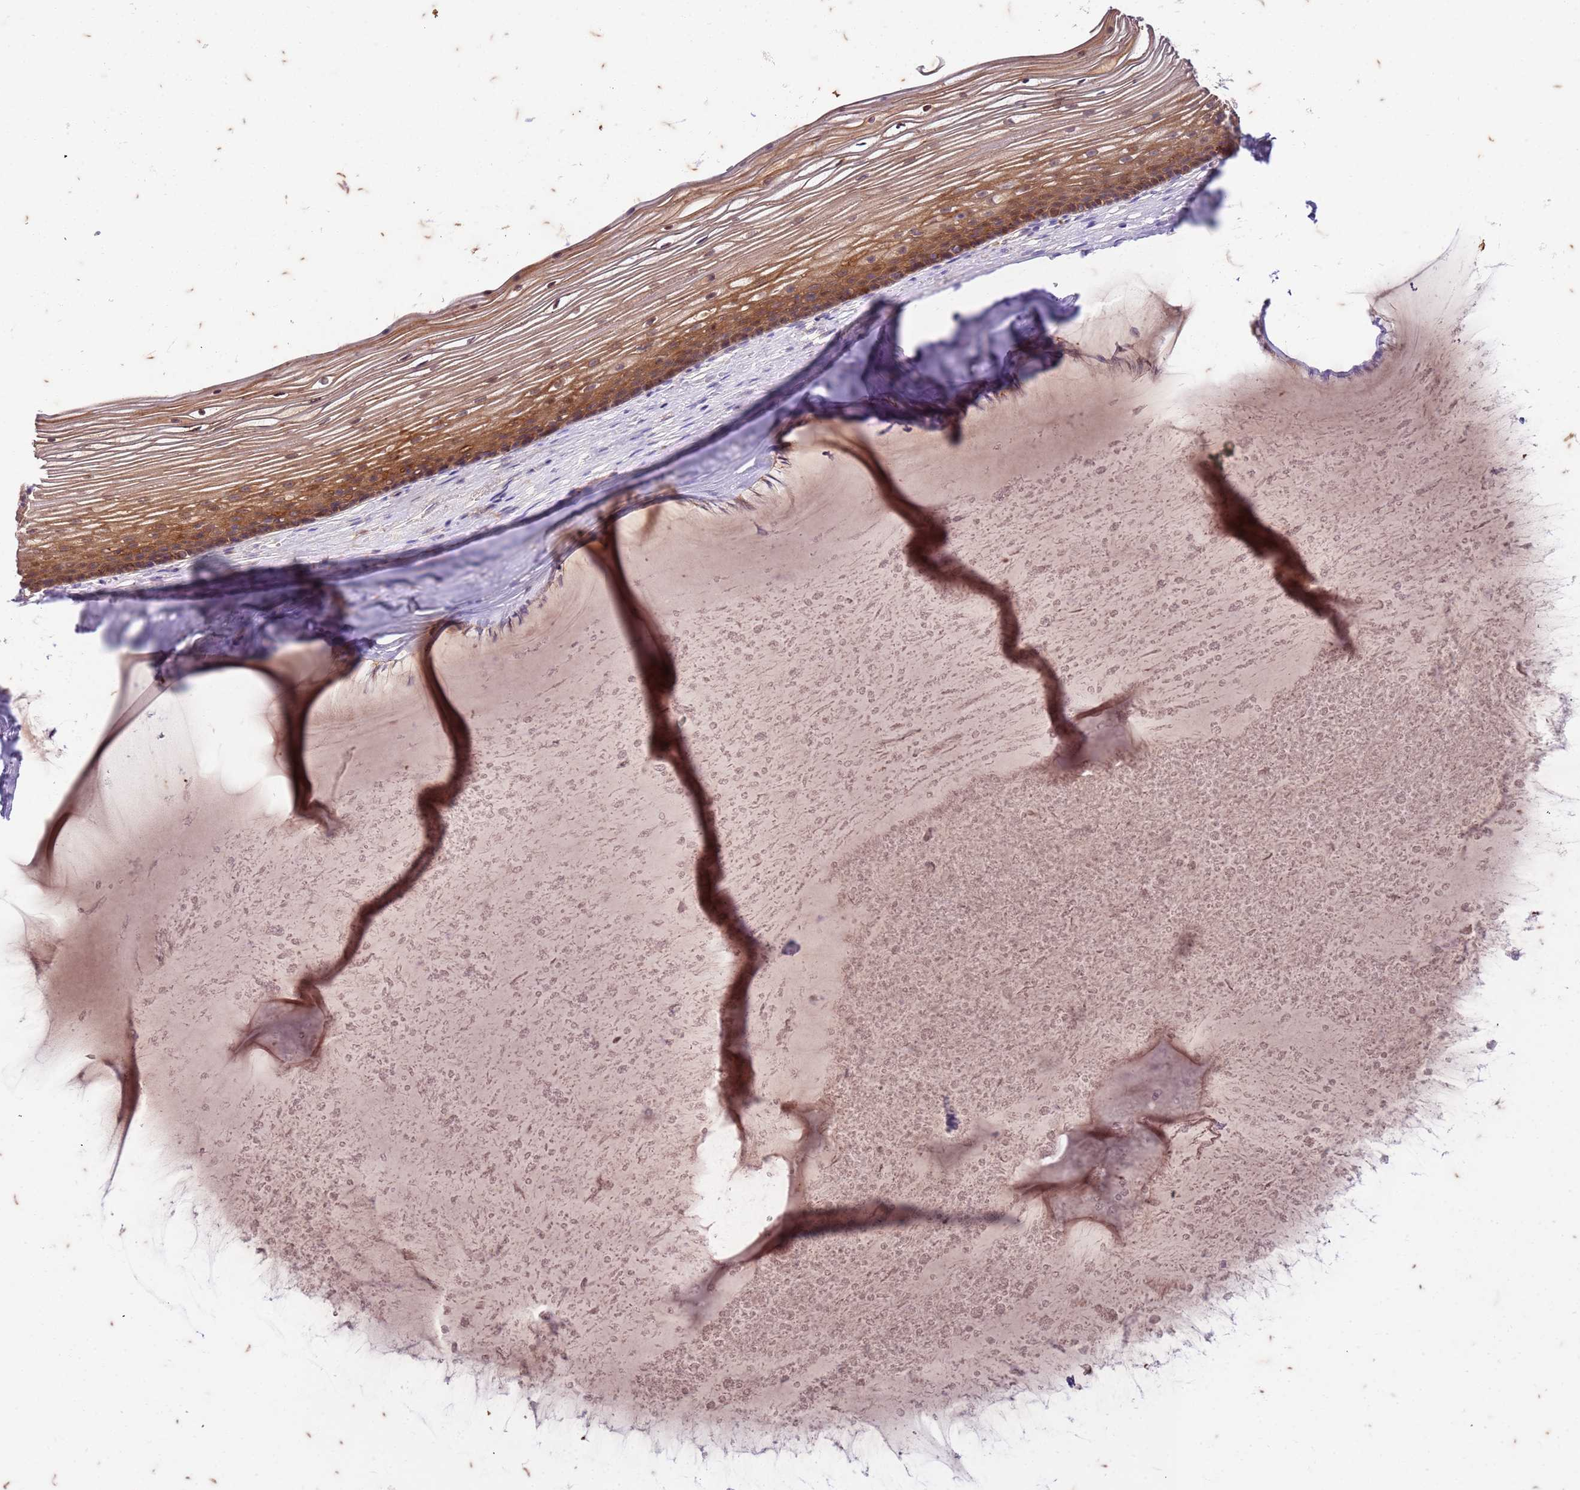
{"staining": {"intensity": "moderate", "quantity": ">75%", "location": "cytoplasmic/membranous,nuclear"}, "tissue": "vagina", "cell_type": "Squamous epithelial cells", "image_type": "normal", "snomed": [{"axis": "morphology", "description": "Normal tissue, NOS"}, {"axis": "topography", "description": "Vagina"}, {"axis": "topography", "description": "Cervix"}], "caption": "Protein expression analysis of unremarkable human vagina reveals moderate cytoplasmic/membranous,nuclear positivity in about >75% of squamous epithelial cells. Using DAB (brown) and hematoxylin (blue) stains, captured at high magnification using brightfield microscopy.", "gene": "RAPGEF3", "patient": {"sex": "female", "age": 40}}